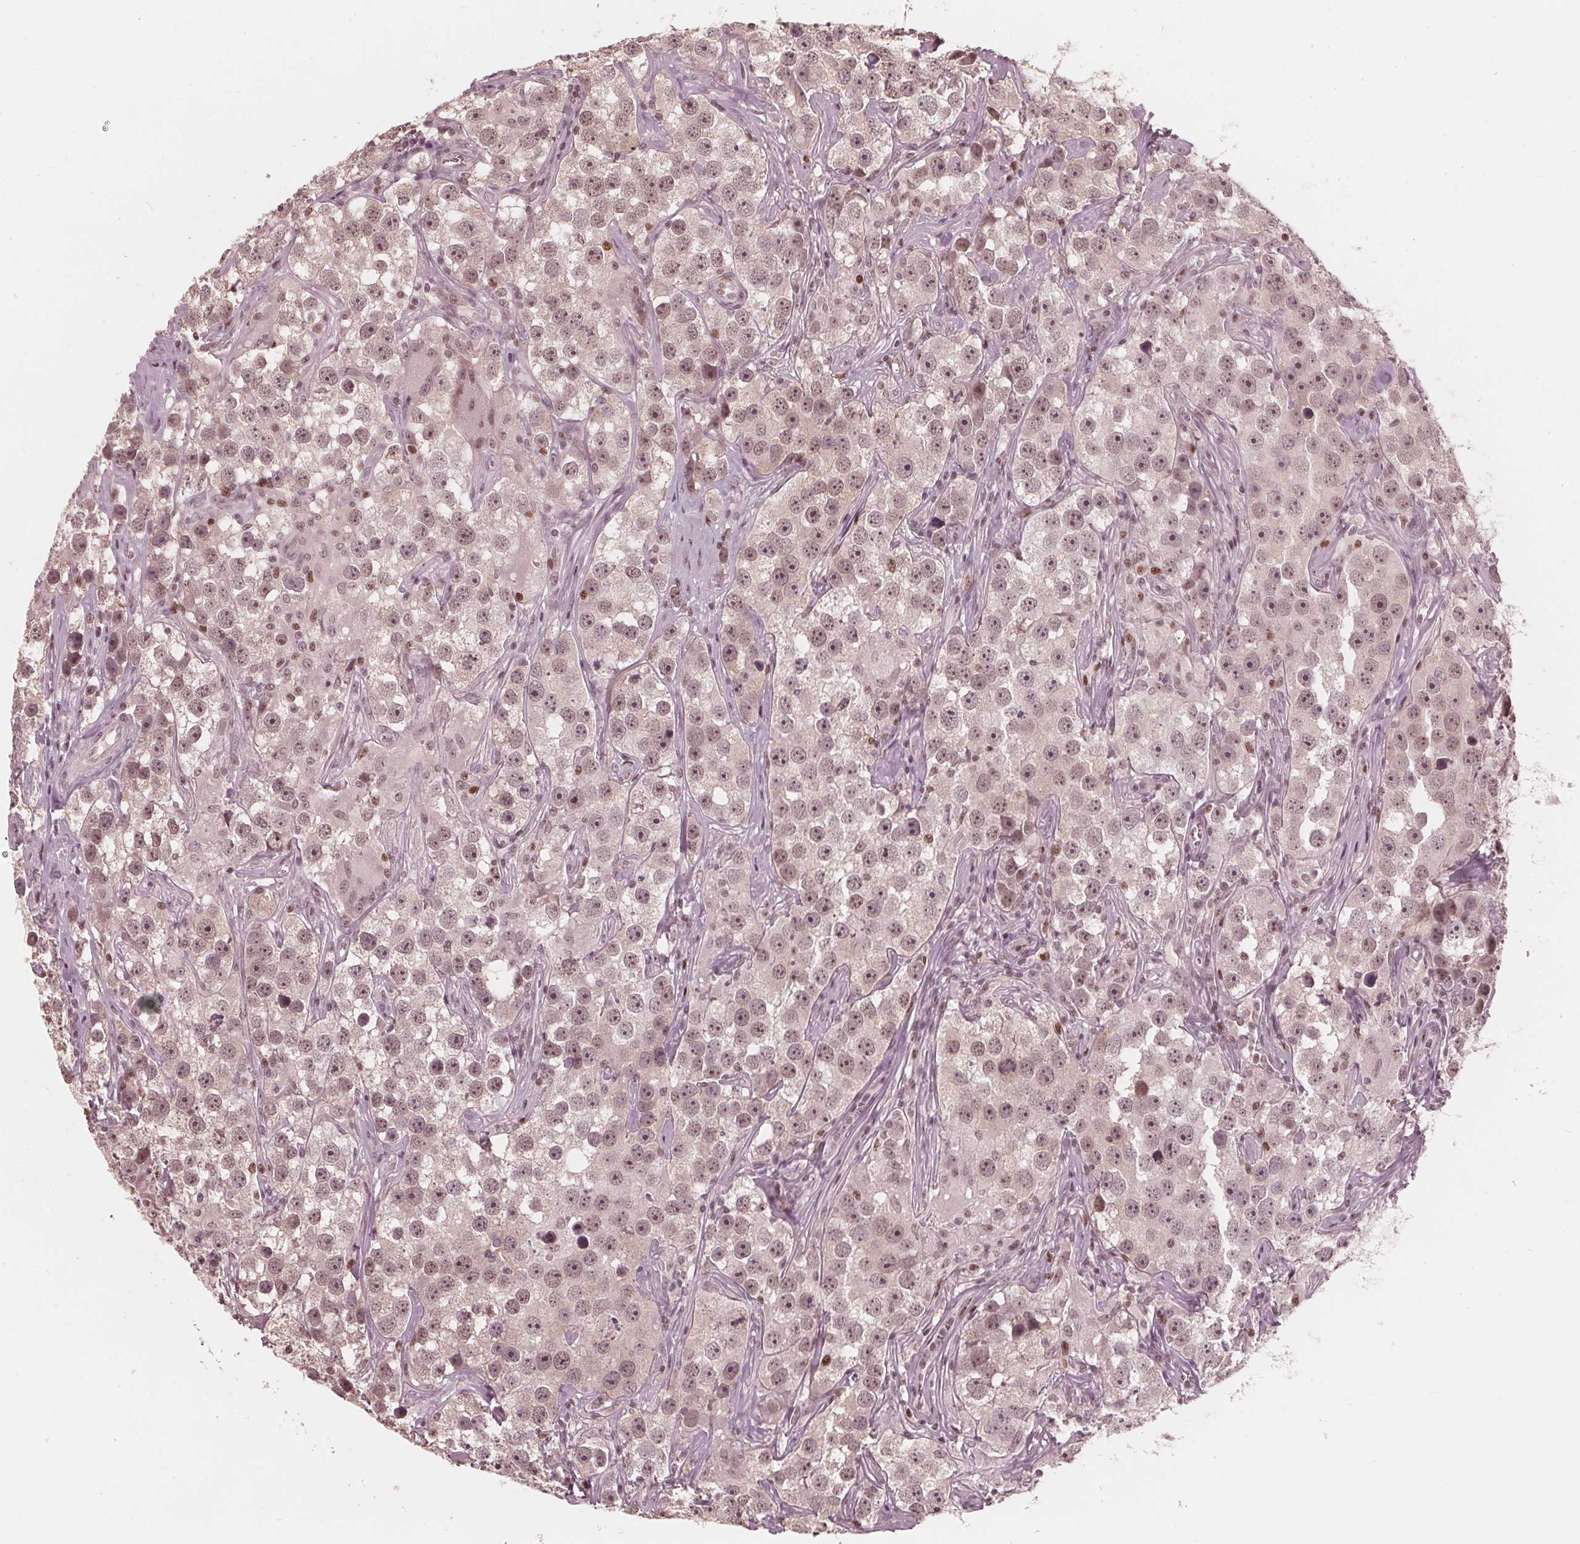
{"staining": {"intensity": "moderate", "quantity": ">75%", "location": "nuclear"}, "tissue": "testis cancer", "cell_type": "Tumor cells", "image_type": "cancer", "snomed": [{"axis": "morphology", "description": "Seminoma, NOS"}, {"axis": "topography", "description": "Testis"}], "caption": "Brown immunohistochemical staining in testis cancer (seminoma) exhibits moderate nuclear expression in about >75% of tumor cells.", "gene": "HIRIP3", "patient": {"sex": "male", "age": 49}}